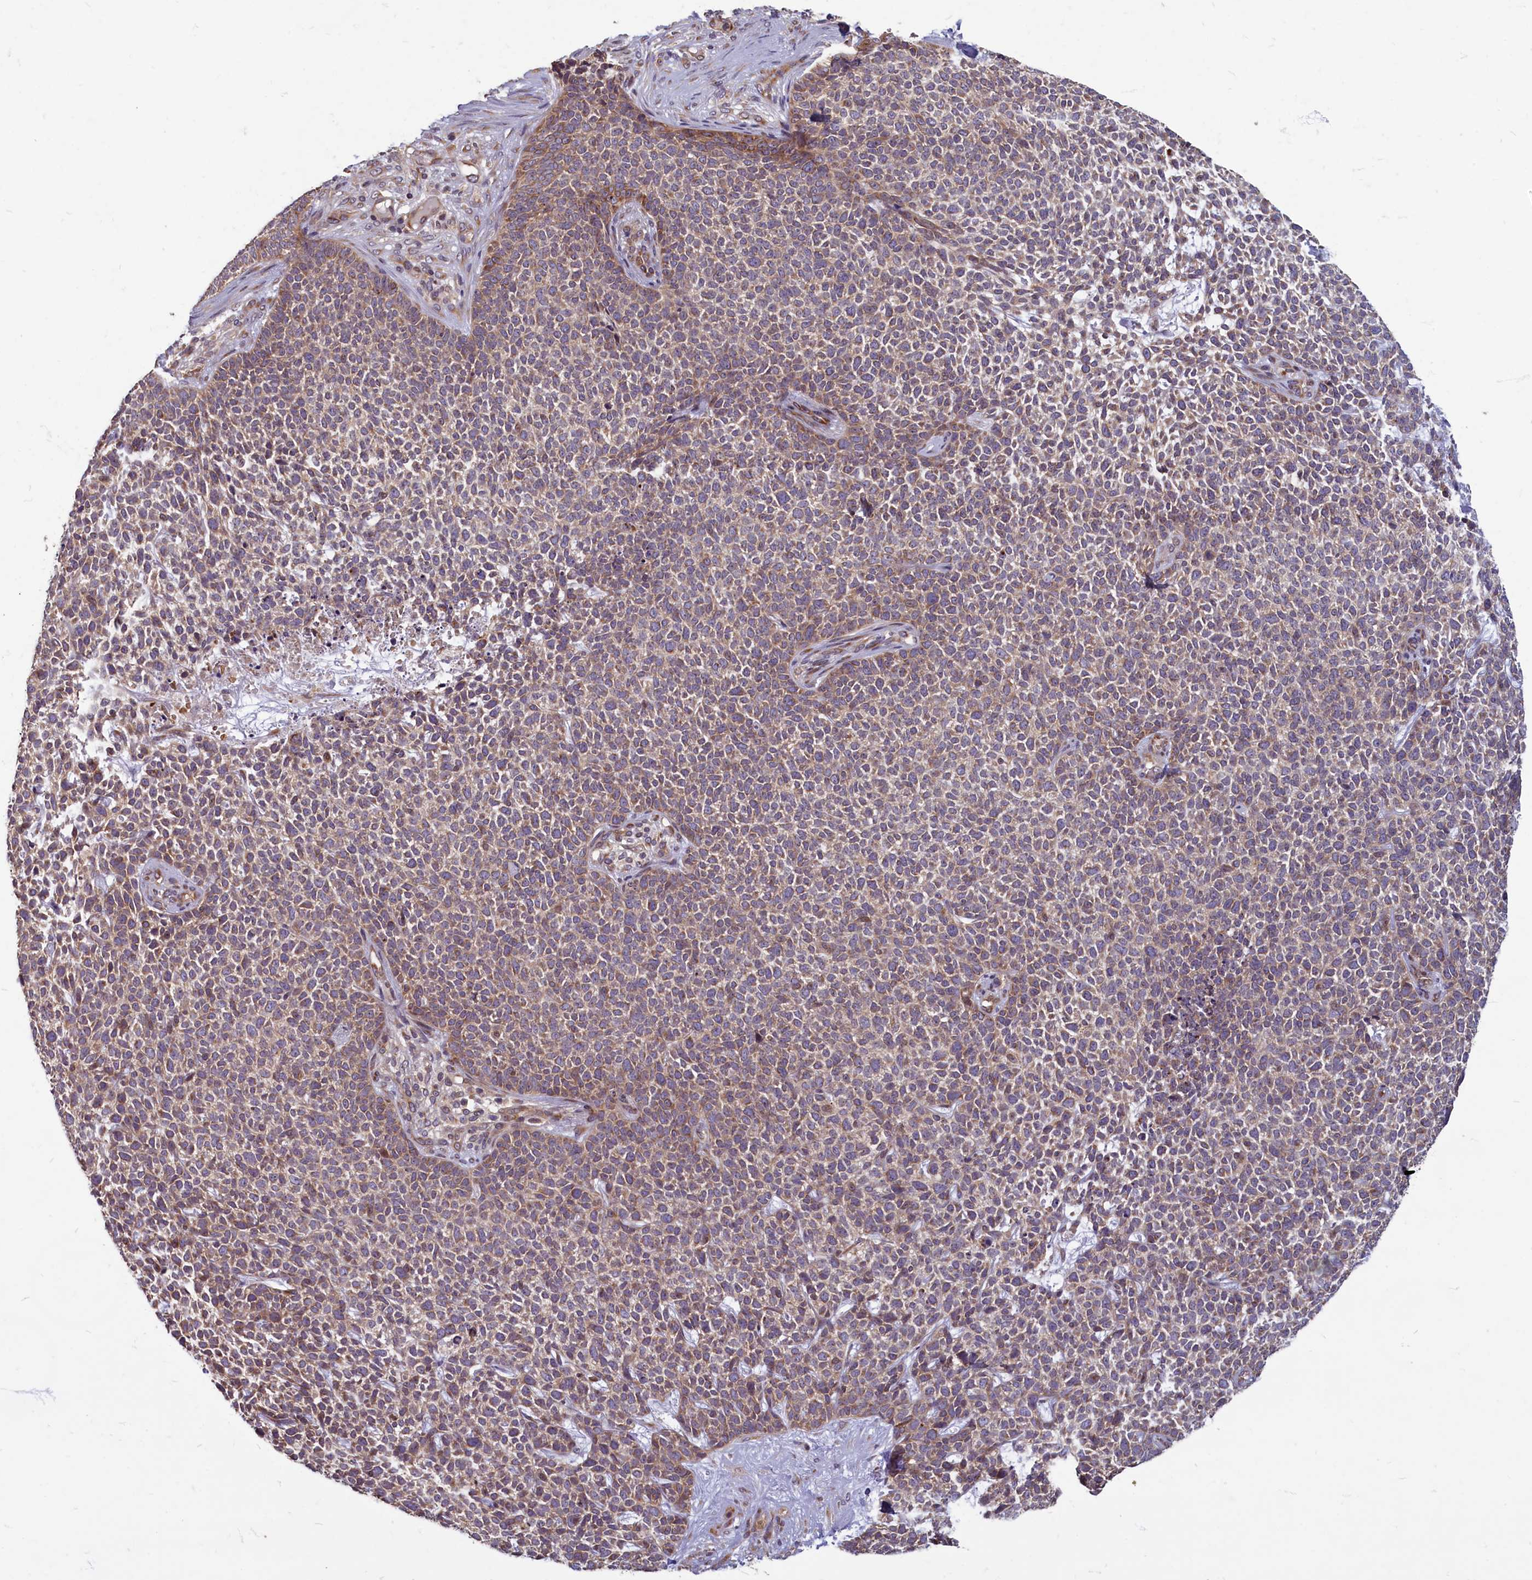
{"staining": {"intensity": "moderate", "quantity": ">75%", "location": "cytoplasmic/membranous"}, "tissue": "skin cancer", "cell_type": "Tumor cells", "image_type": "cancer", "snomed": [{"axis": "morphology", "description": "Basal cell carcinoma"}, {"axis": "topography", "description": "Skin"}], "caption": "An immunohistochemistry (IHC) image of tumor tissue is shown. Protein staining in brown highlights moderate cytoplasmic/membranous positivity in basal cell carcinoma (skin) within tumor cells. (DAB = brown stain, brightfield microscopy at high magnification).", "gene": "MYCBP", "patient": {"sex": "female", "age": 84}}